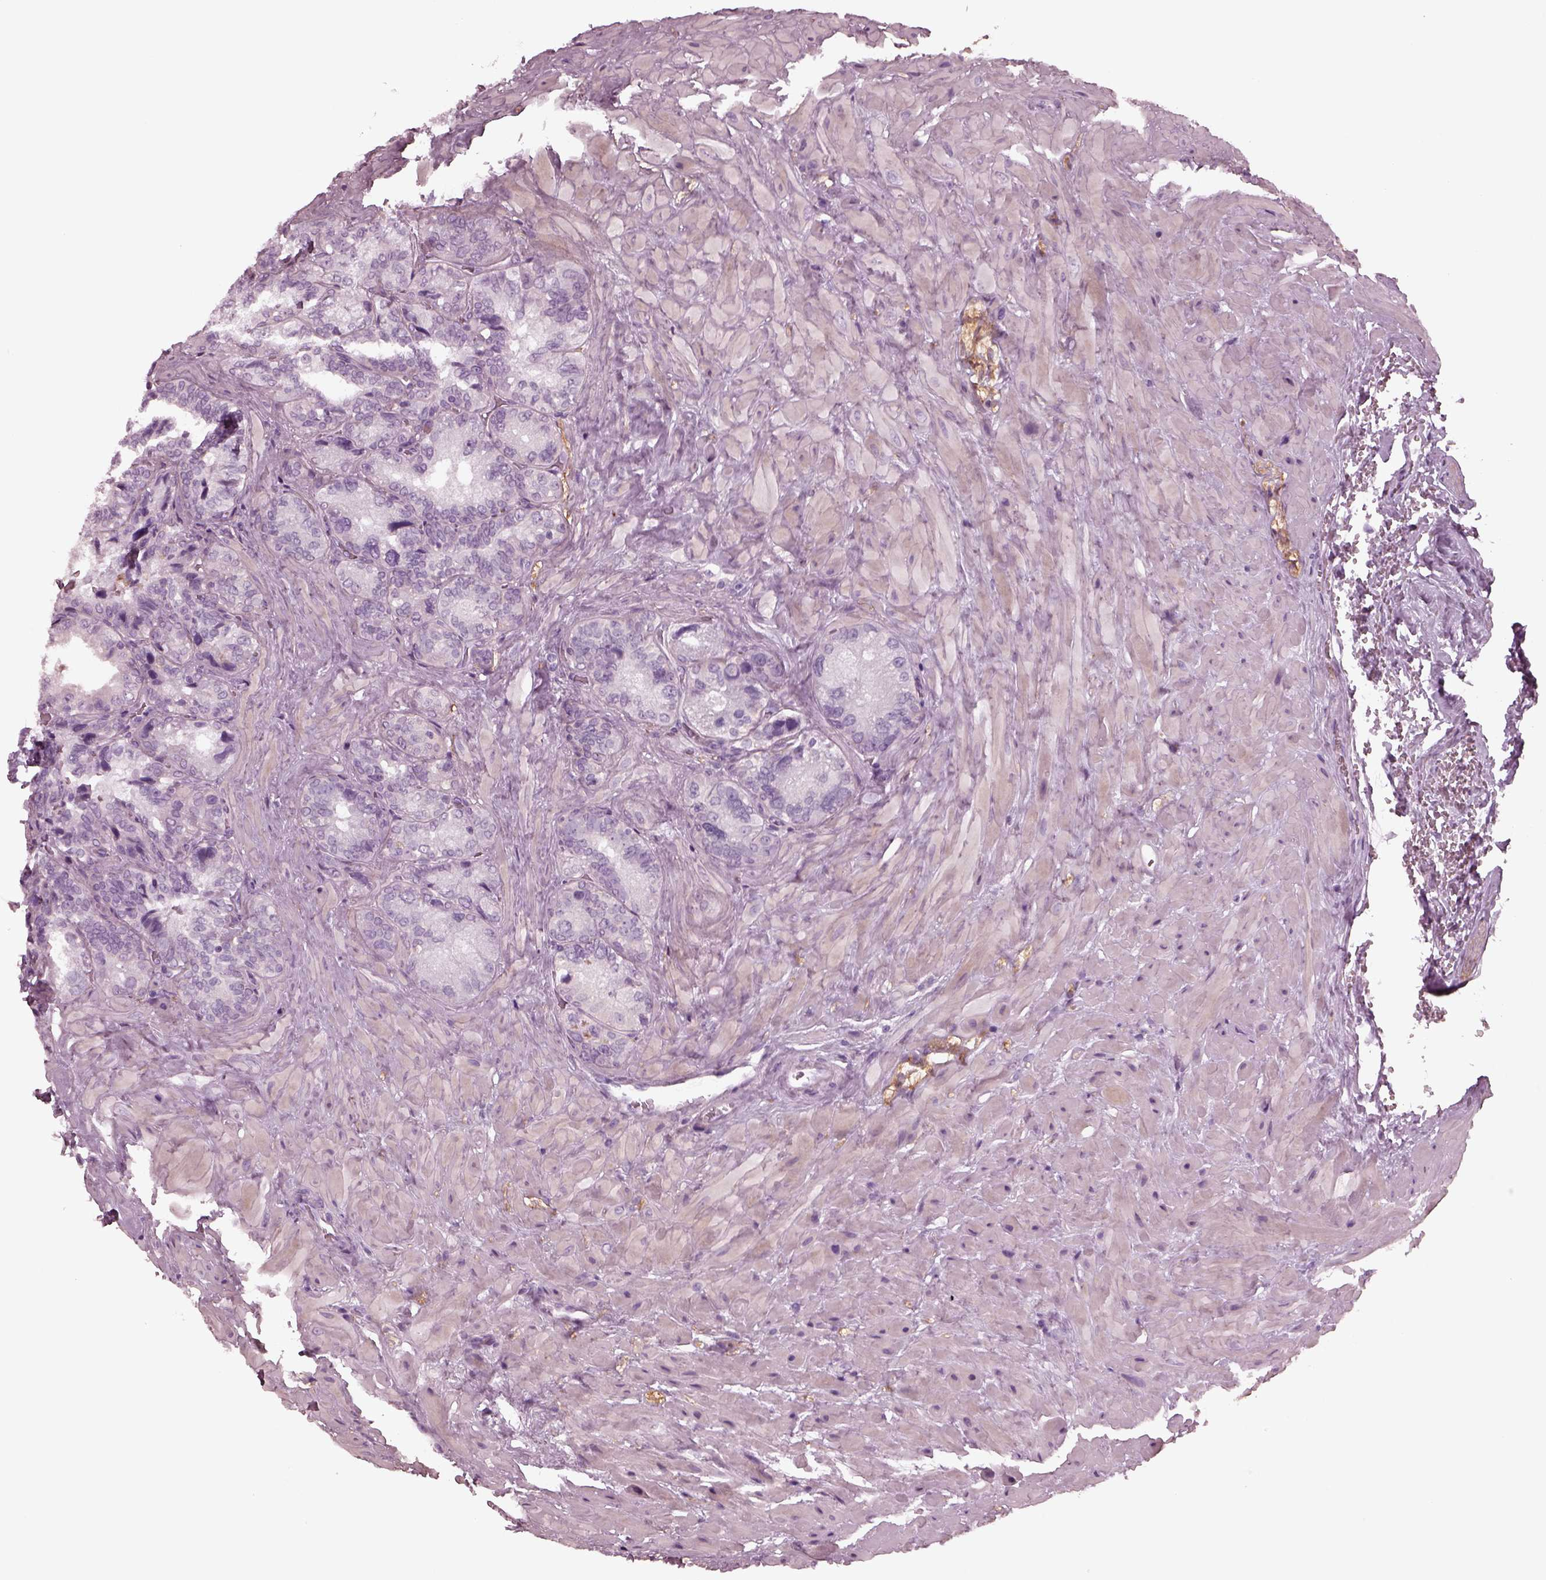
{"staining": {"intensity": "negative", "quantity": "none", "location": "none"}, "tissue": "seminal vesicle", "cell_type": "Glandular cells", "image_type": "normal", "snomed": [{"axis": "morphology", "description": "Normal tissue, NOS"}, {"axis": "topography", "description": "Seminal veicle"}], "caption": "IHC micrograph of unremarkable seminal vesicle stained for a protein (brown), which demonstrates no staining in glandular cells.", "gene": "GRM6", "patient": {"sex": "male", "age": 69}}